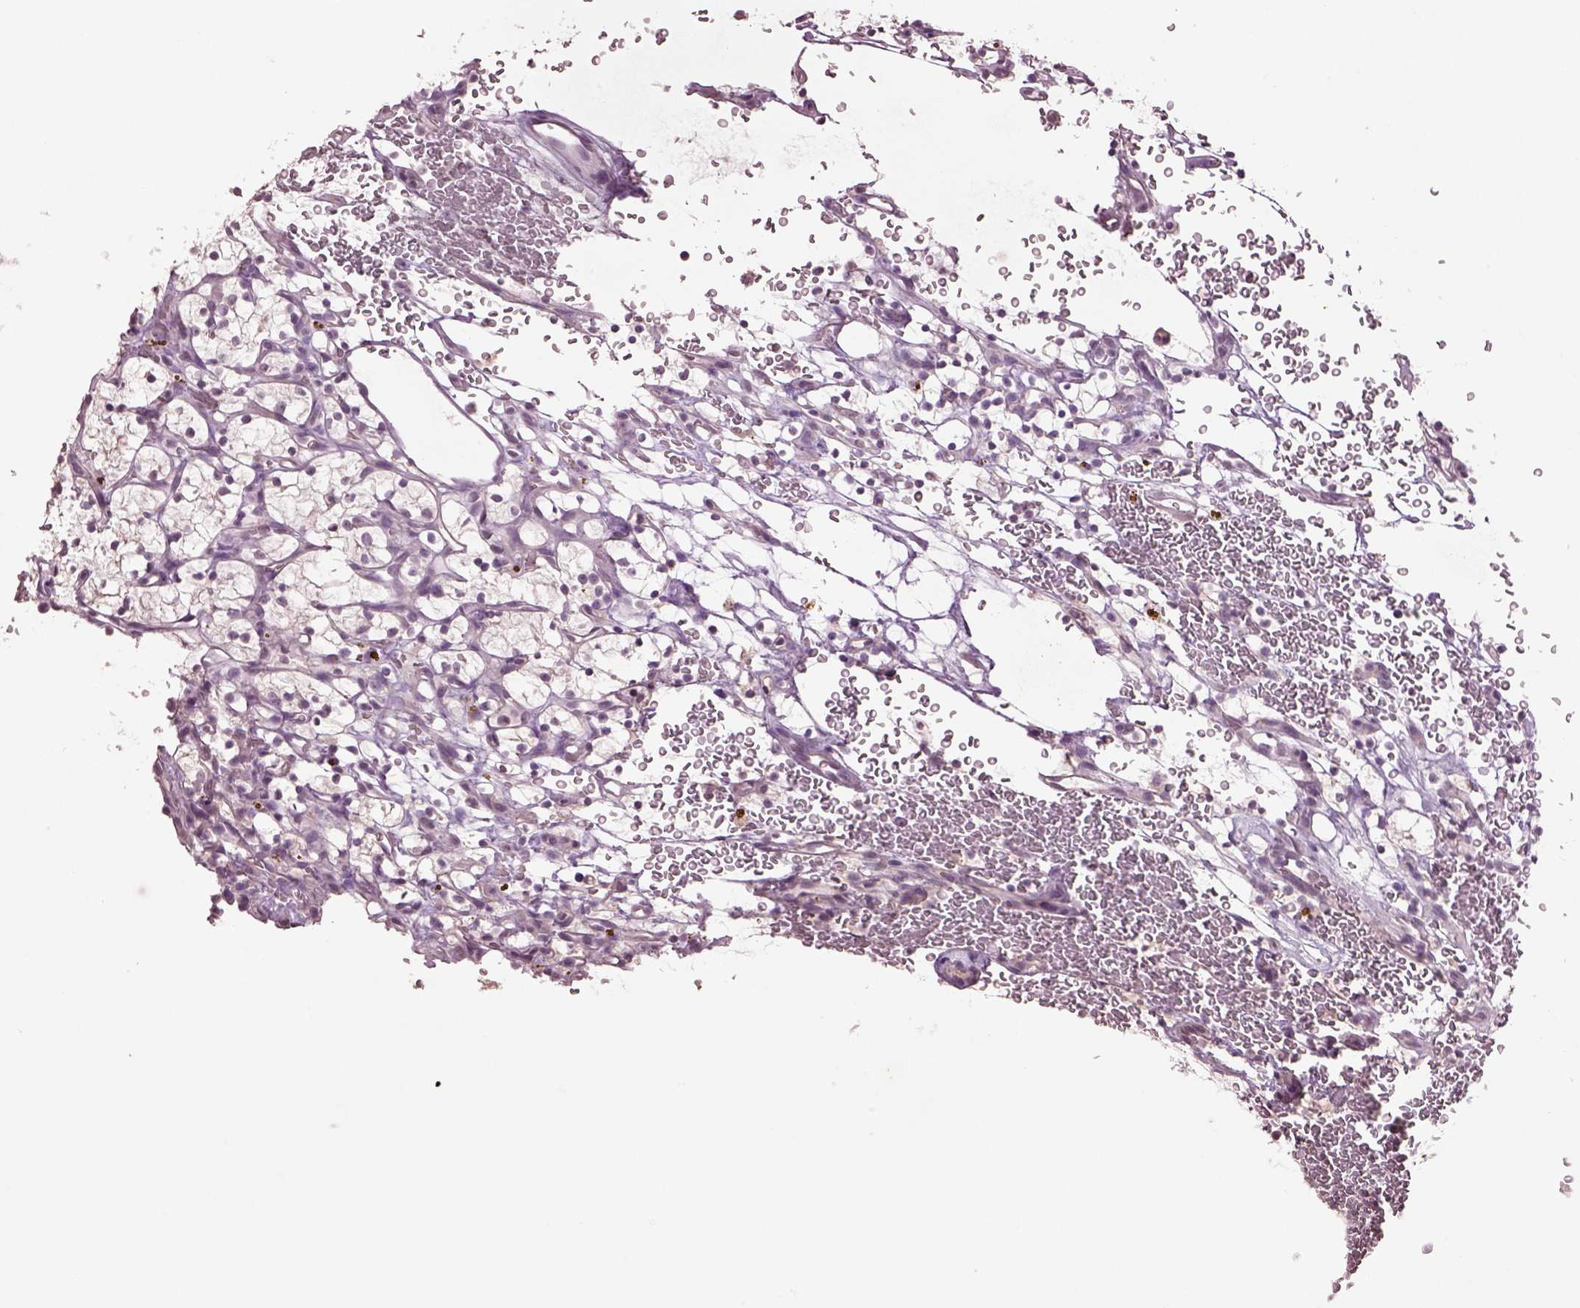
{"staining": {"intensity": "negative", "quantity": "none", "location": "none"}, "tissue": "renal cancer", "cell_type": "Tumor cells", "image_type": "cancer", "snomed": [{"axis": "morphology", "description": "Adenocarcinoma, NOS"}, {"axis": "topography", "description": "Kidney"}], "caption": "Tumor cells are negative for brown protein staining in adenocarcinoma (renal).", "gene": "KCNIP3", "patient": {"sex": "female", "age": 64}}